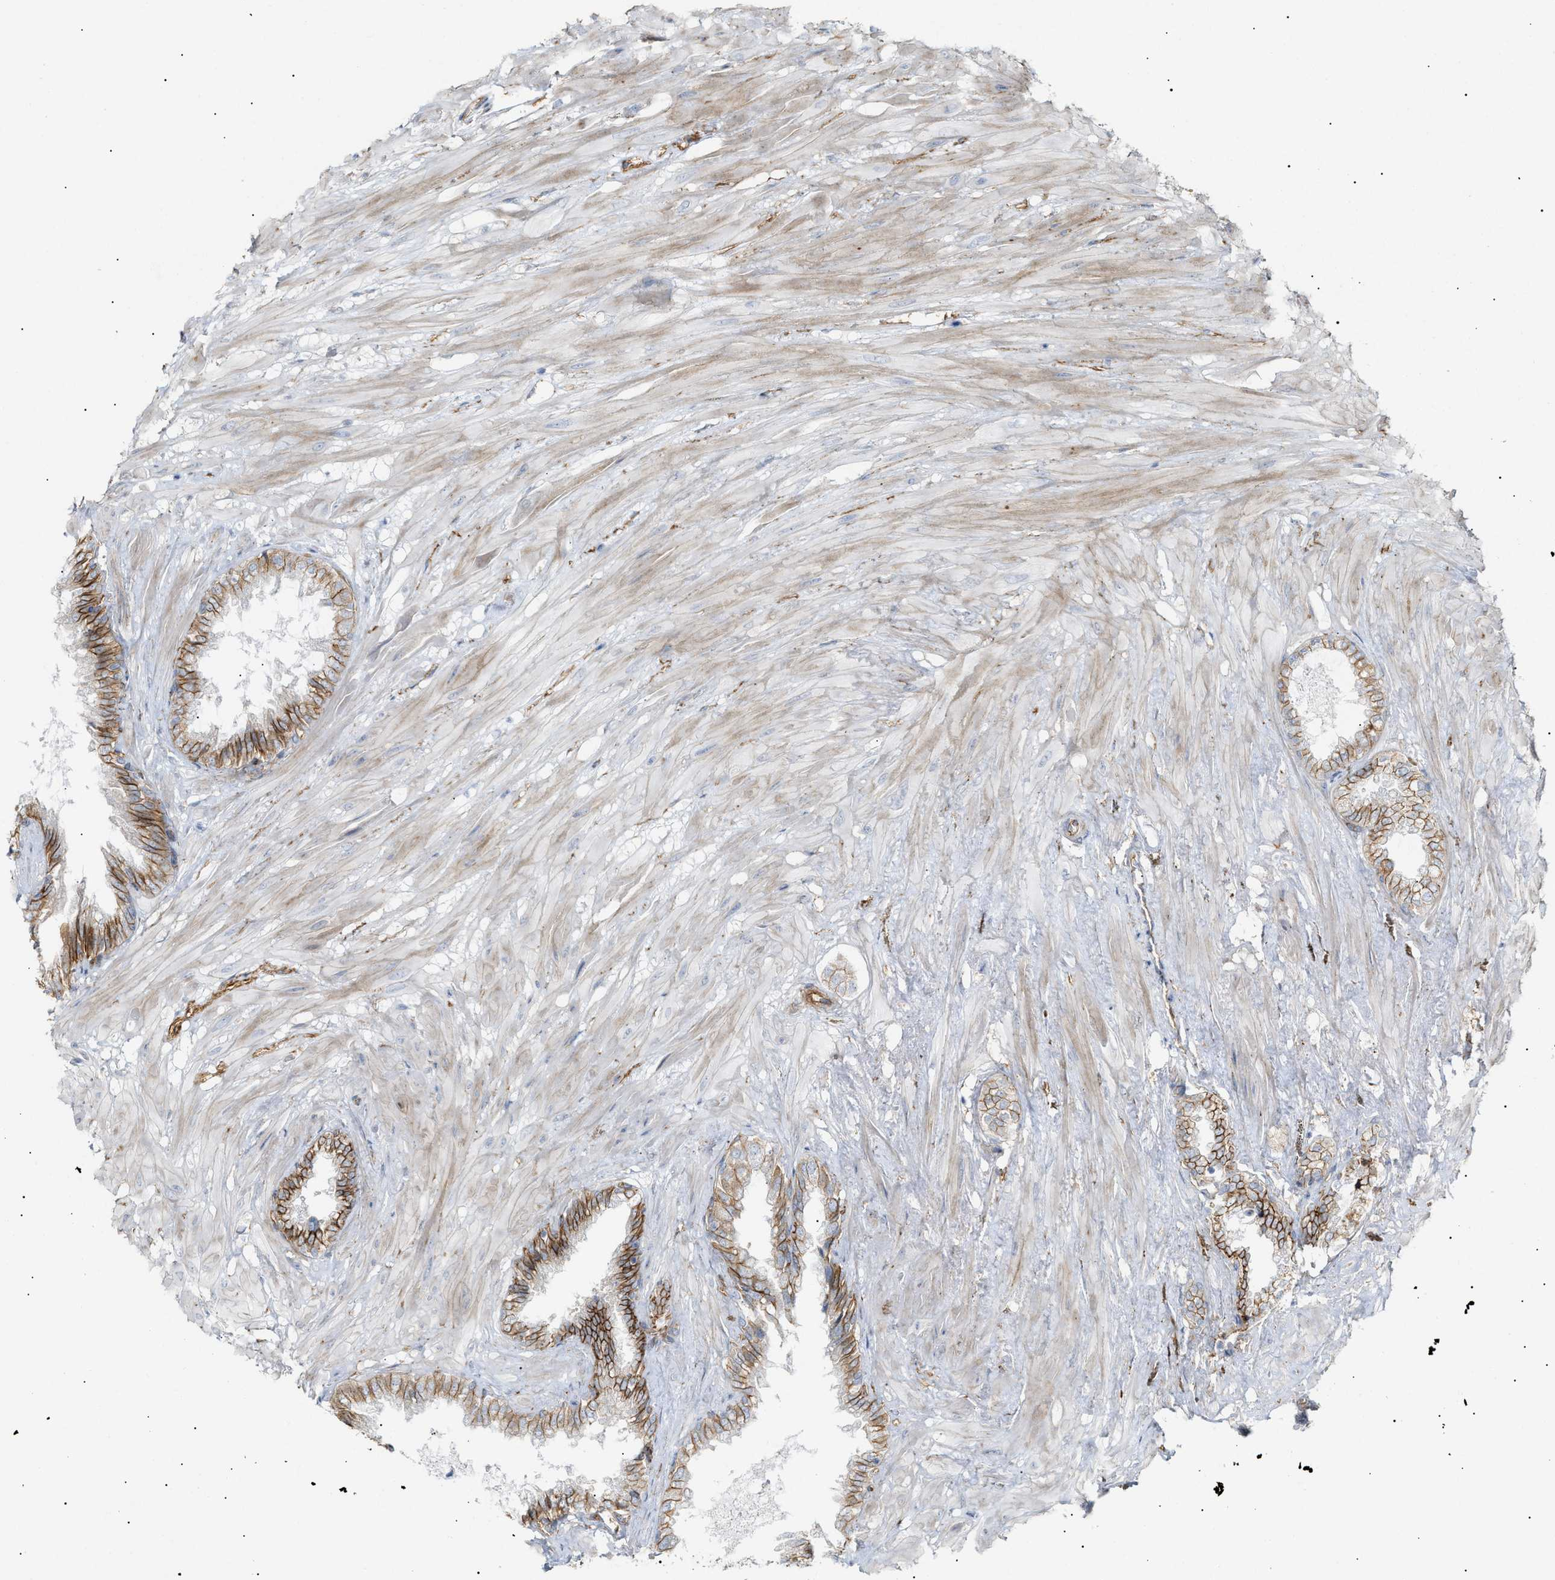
{"staining": {"intensity": "moderate", "quantity": ">75%", "location": "cytoplasmic/membranous"}, "tissue": "seminal vesicle", "cell_type": "Glandular cells", "image_type": "normal", "snomed": [{"axis": "morphology", "description": "Normal tissue, NOS"}, {"axis": "topography", "description": "Seminal veicle"}], "caption": "Moderate cytoplasmic/membranous staining for a protein is present in about >75% of glandular cells of normal seminal vesicle using immunohistochemistry.", "gene": "ZFHX2", "patient": {"sex": "male", "age": 46}}